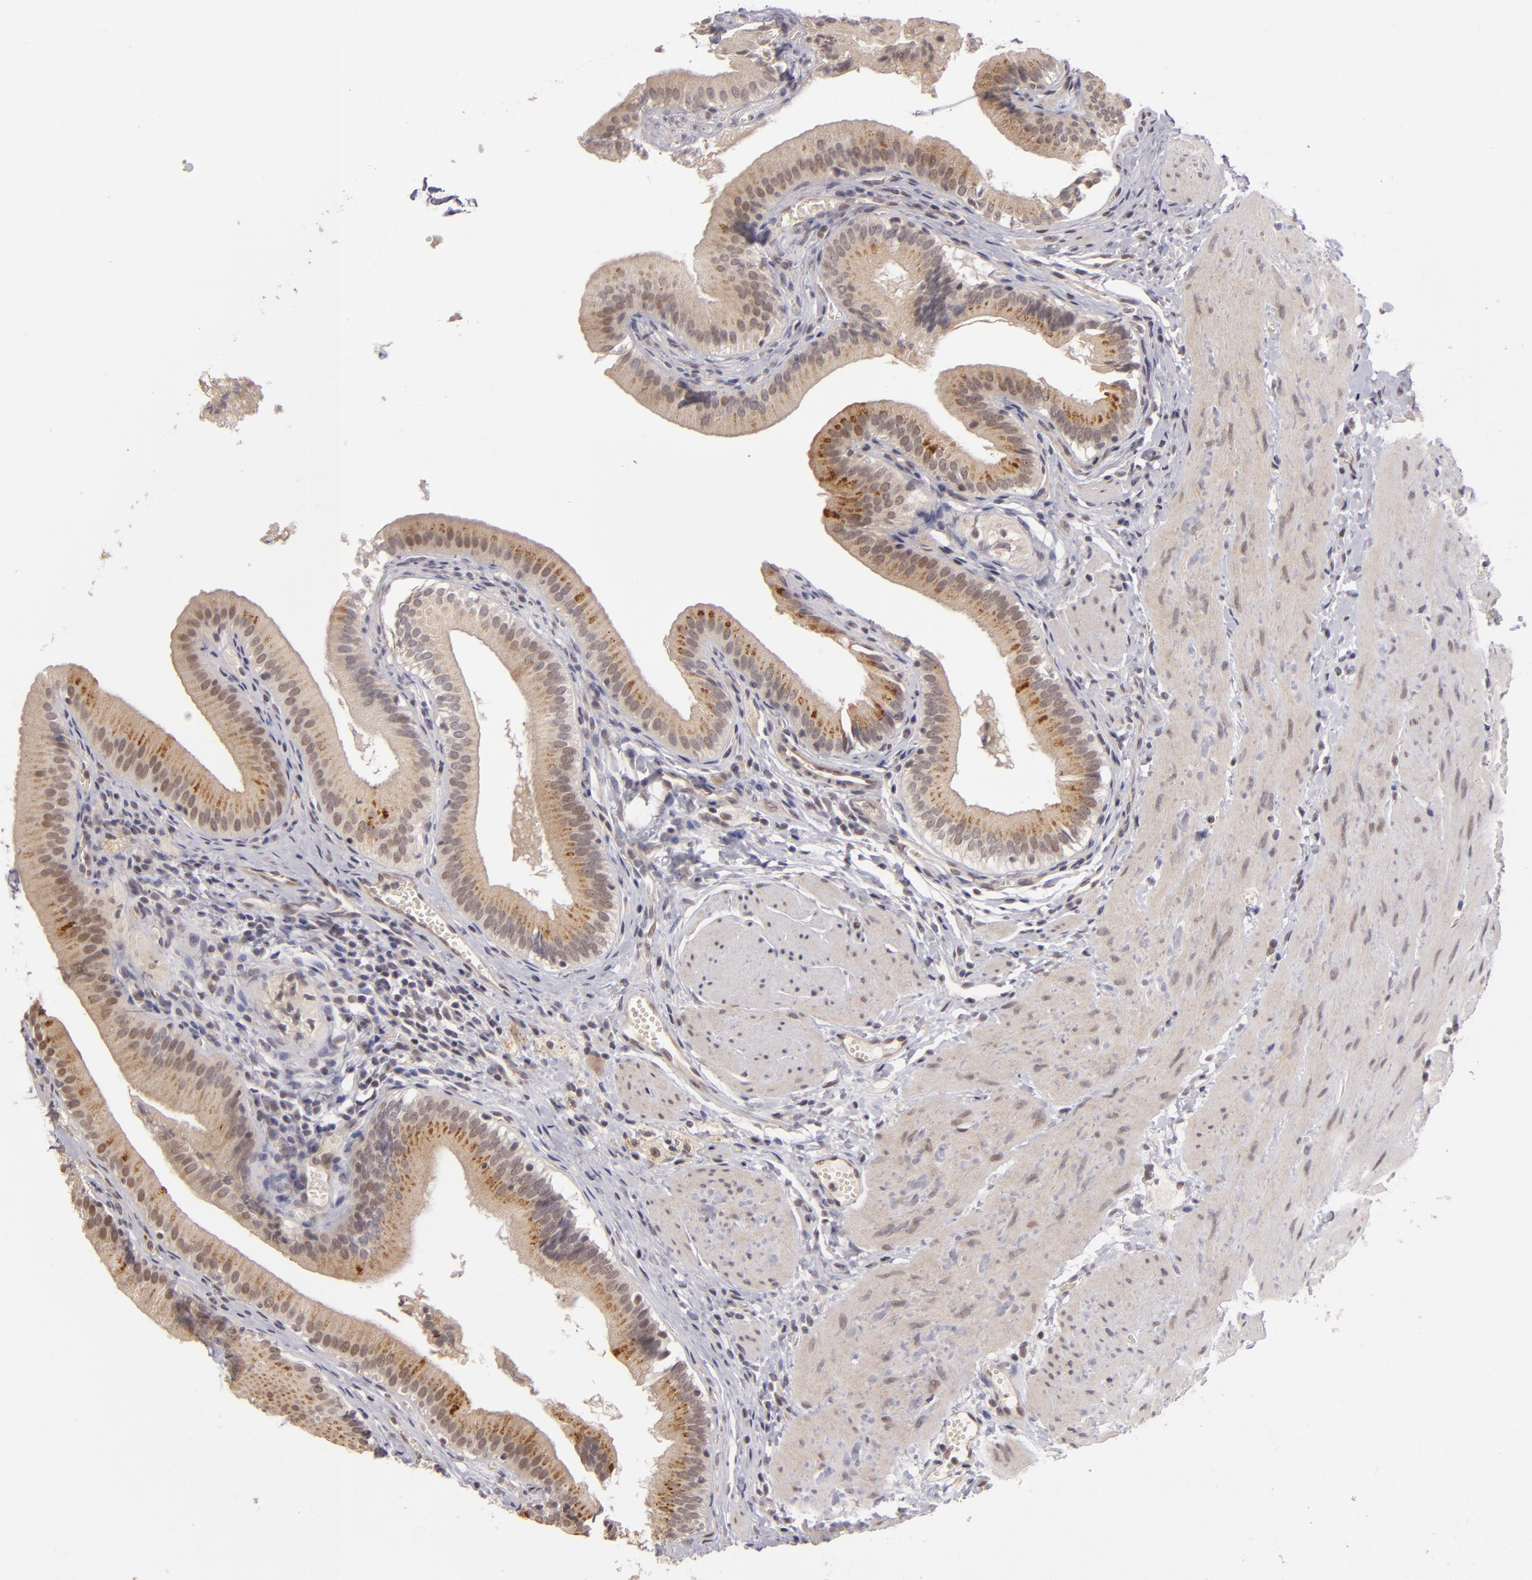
{"staining": {"intensity": "moderate", "quantity": ">75%", "location": "cytoplasmic/membranous"}, "tissue": "gallbladder", "cell_type": "Glandular cells", "image_type": "normal", "snomed": [{"axis": "morphology", "description": "Normal tissue, NOS"}, {"axis": "topography", "description": "Gallbladder"}], "caption": "An immunohistochemistry micrograph of benign tissue is shown. Protein staining in brown labels moderate cytoplasmic/membranous positivity in gallbladder within glandular cells. The protein of interest is stained brown, and the nuclei are stained in blue (DAB IHC with brightfield microscopy, high magnification).", "gene": "DFFA", "patient": {"sex": "female", "age": 24}}